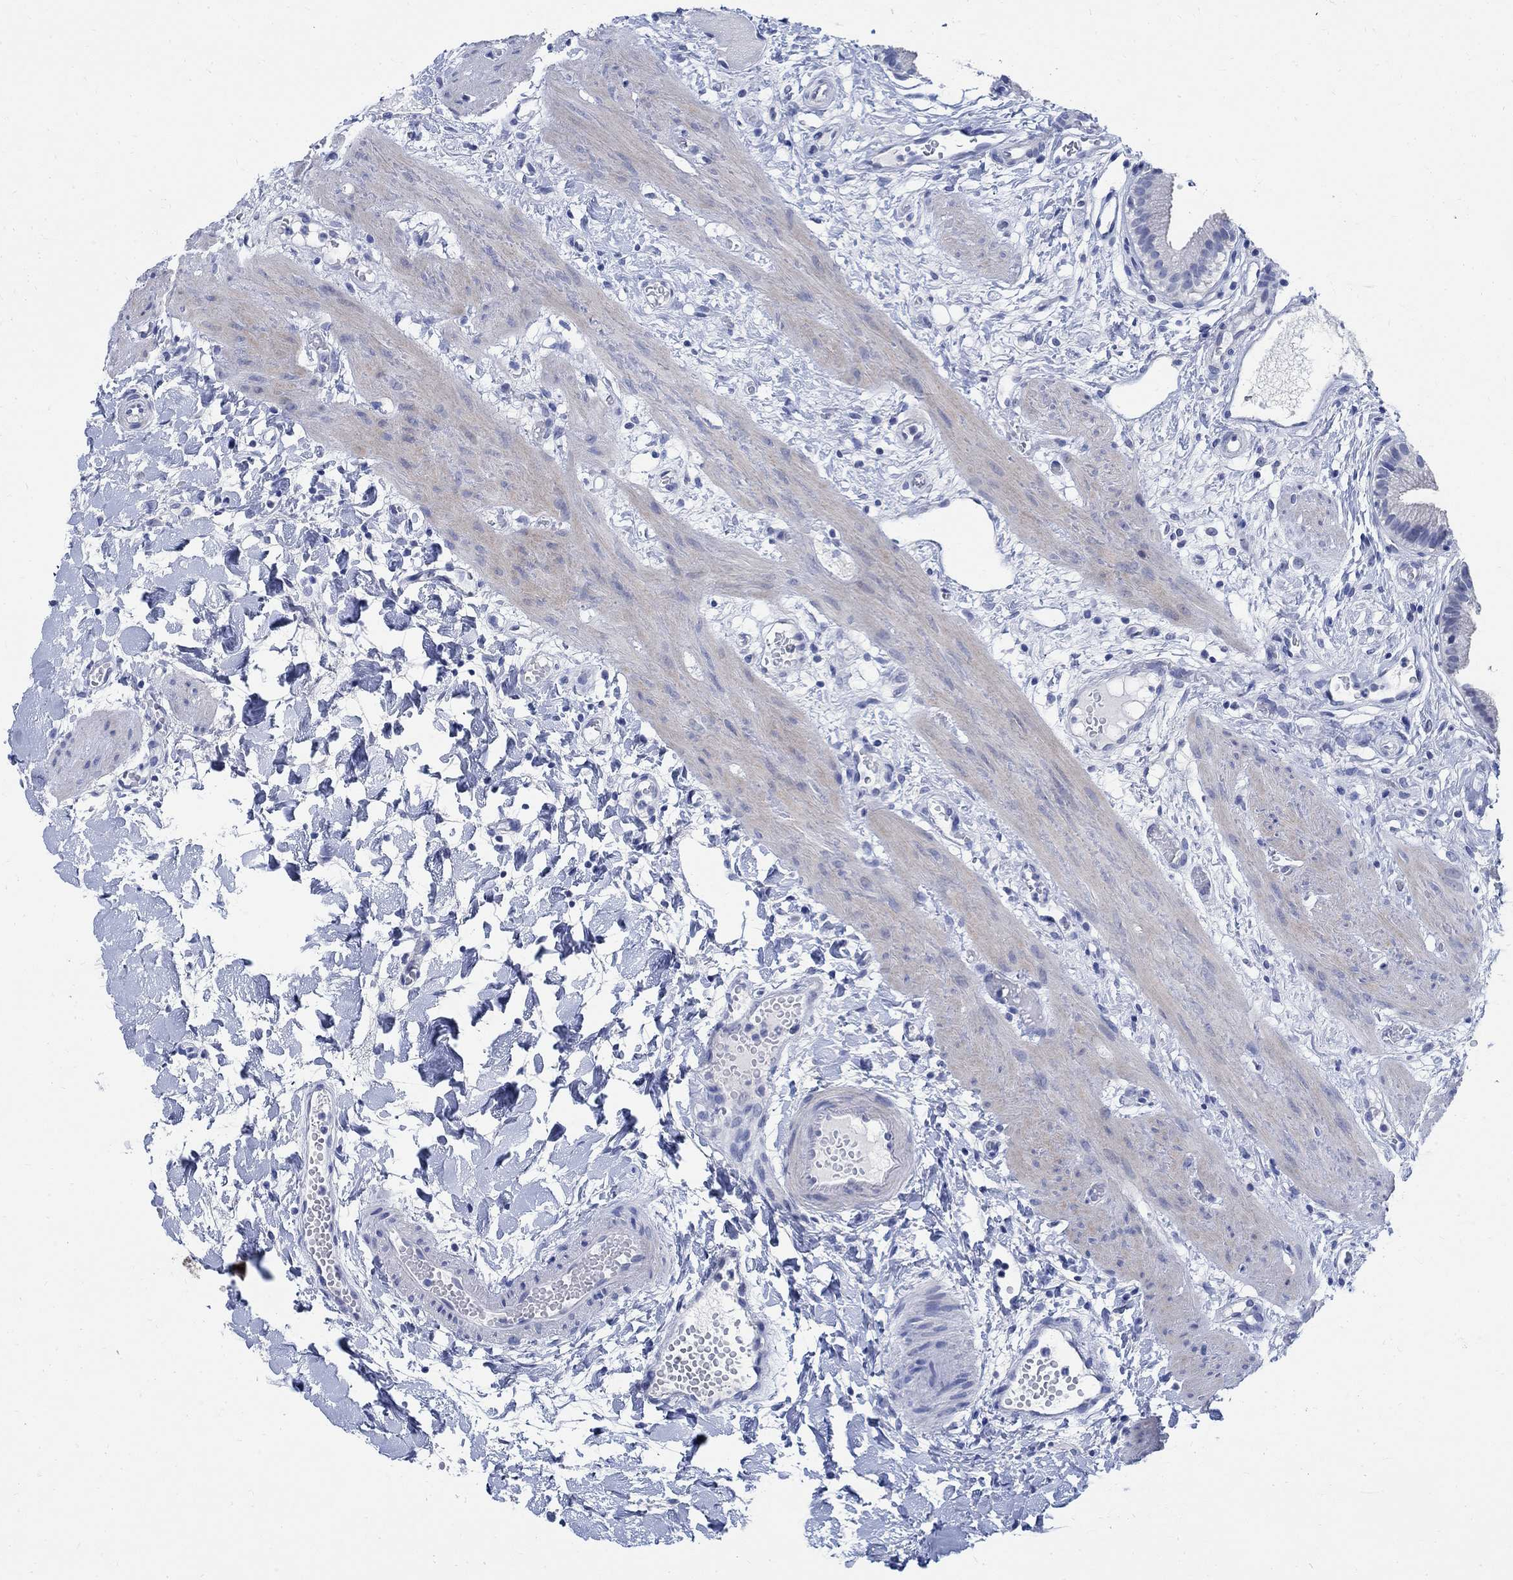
{"staining": {"intensity": "negative", "quantity": "none", "location": "none"}, "tissue": "gallbladder", "cell_type": "Glandular cells", "image_type": "normal", "snomed": [{"axis": "morphology", "description": "Normal tissue, NOS"}, {"axis": "topography", "description": "Gallbladder"}], "caption": "Immunohistochemistry micrograph of benign gallbladder: human gallbladder stained with DAB demonstrates no significant protein staining in glandular cells.", "gene": "CAMK2N1", "patient": {"sex": "female", "age": 24}}